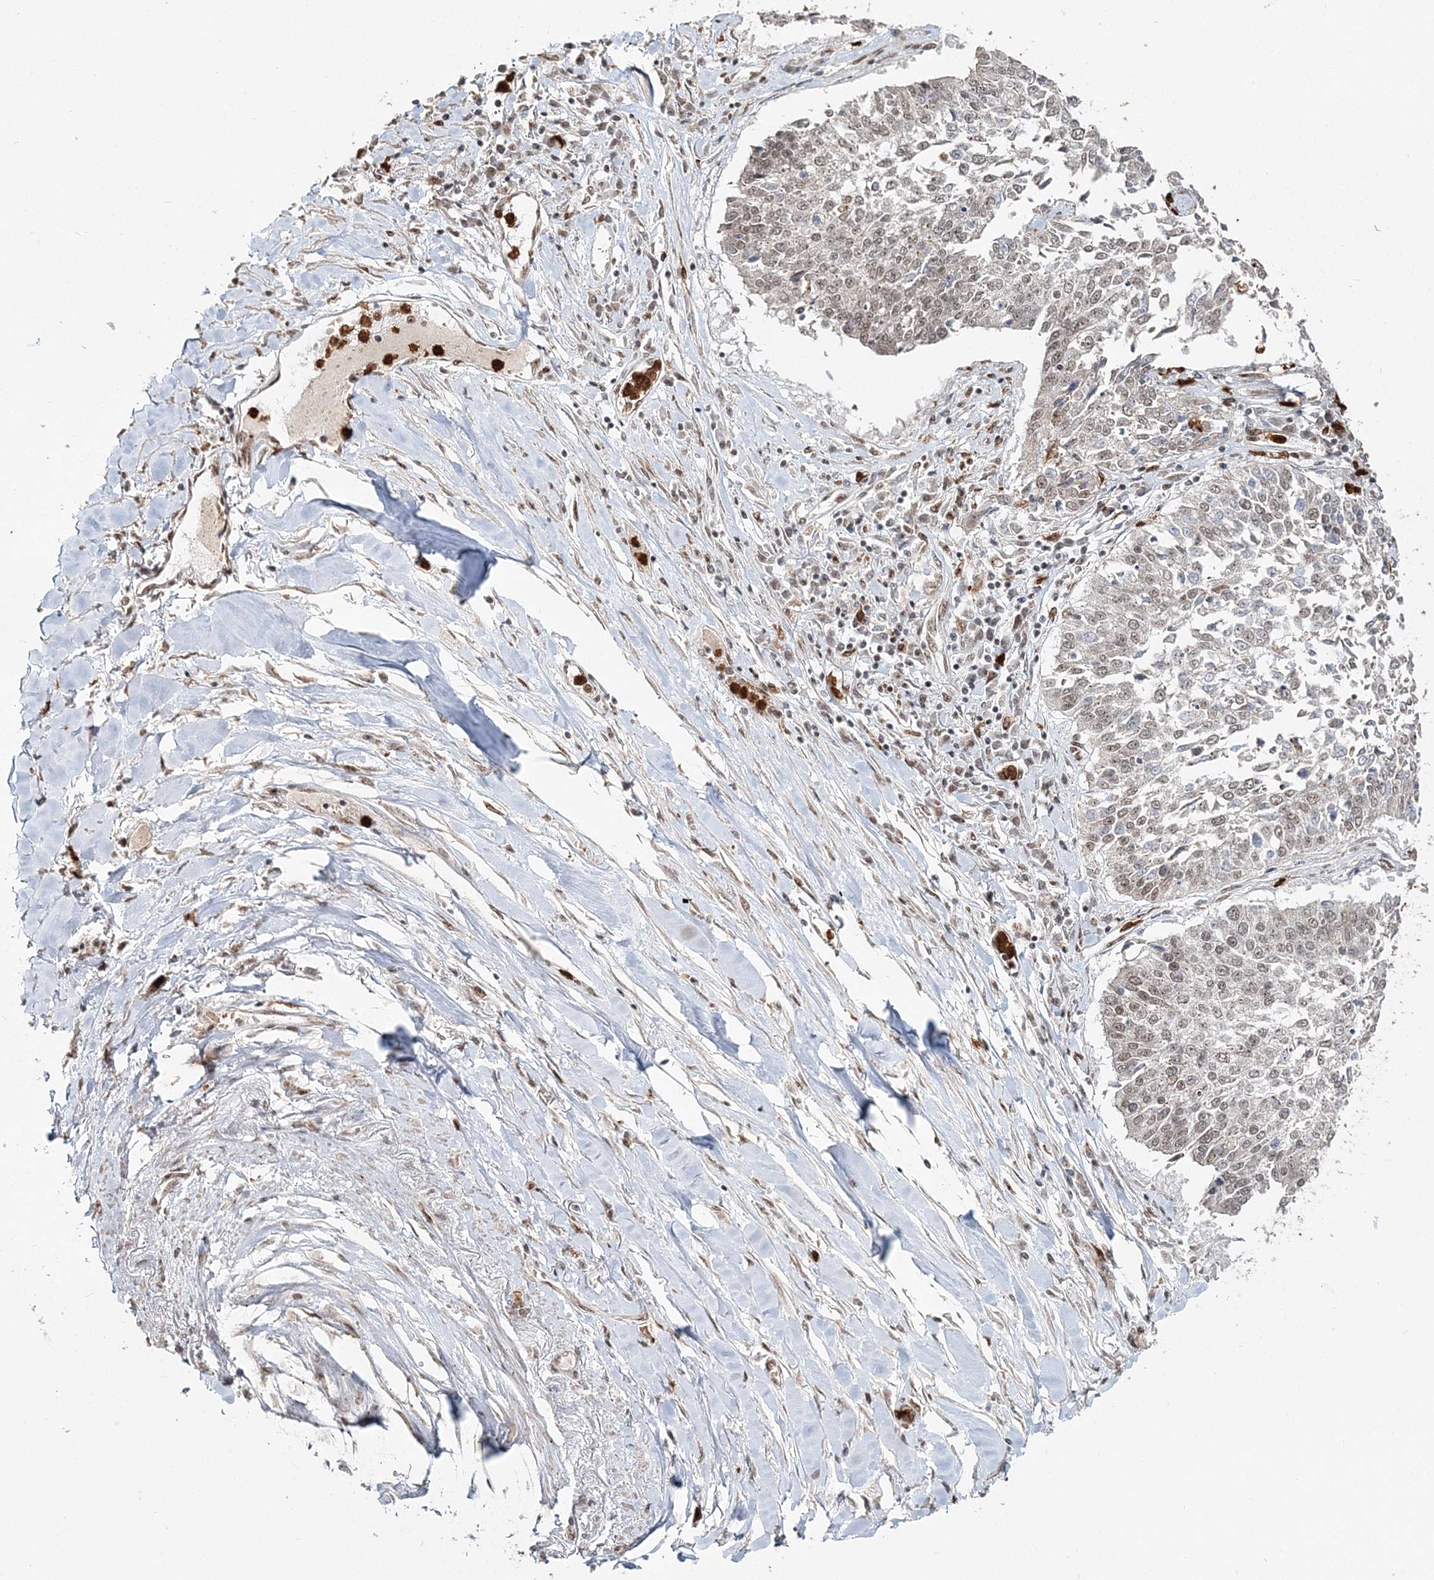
{"staining": {"intensity": "weak", "quantity": "25%-75%", "location": "nuclear"}, "tissue": "lung cancer", "cell_type": "Tumor cells", "image_type": "cancer", "snomed": [{"axis": "morphology", "description": "Normal tissue, NOS"}, {"axis": "morphology", "description": "Squamous cell carcinoma, NOS"}, {"axis": "topography", "description": "Cartilage tissue"}, {"axis": "topography", "description": "Lung"}, {"axis": "topography", "description": "Peripheral nerve tissue"}], "caption": "High-magnification brightfield microscopy of lung cancer stained with DAB (3,3'-diaminobenzidine) (brown) and counterstained with hematoxylin (blue). tumor cells exhibit weak nuclear positivity is appreciated in about25%-75% of cells.", "gene": "QRICH1", "patient": {"sex": "female", "age": 49}}